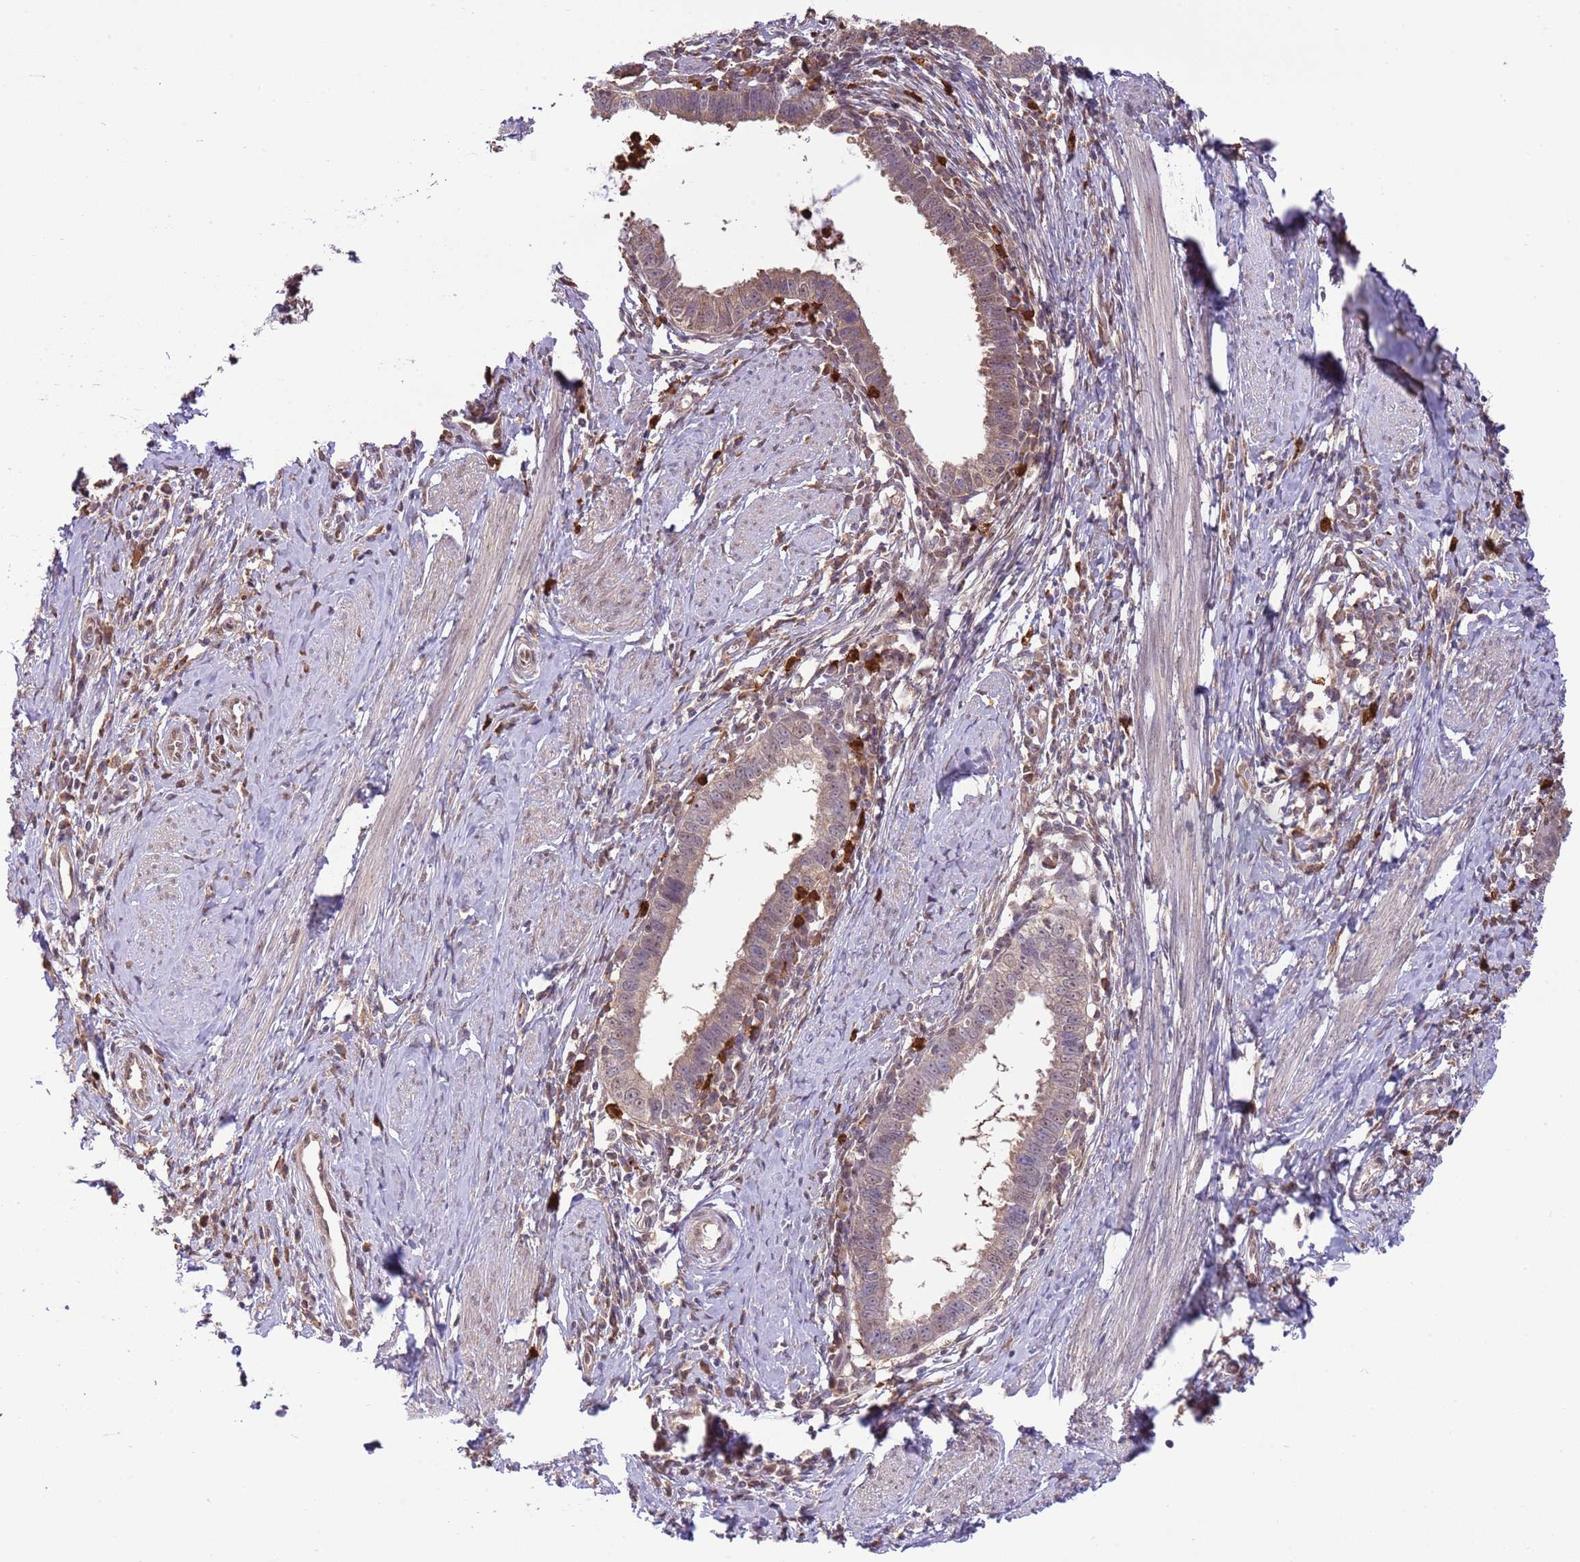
{"staining": {"intensity": "moderate", "quantity": ">75%", "location": "cytoplasmic/membranous,nuclear"}, "tissue": "cervical cancer", "cell_type": "Tumor cells", "image_type": "cancer", "snomed": [{"axis": "morphology", "description": "Adenocarcinoma, NOS"}, {"axis": "topography", "description": "Cervix"}], "caption": "Human cervical cancer stained for a protein (brown) shows moderate cytoplasmic/membranous and nuclear positive expression in approximately >75% of tumor cells.", "gene": "AMIGO1", "patient": {"sex": "female", "age": 36}}